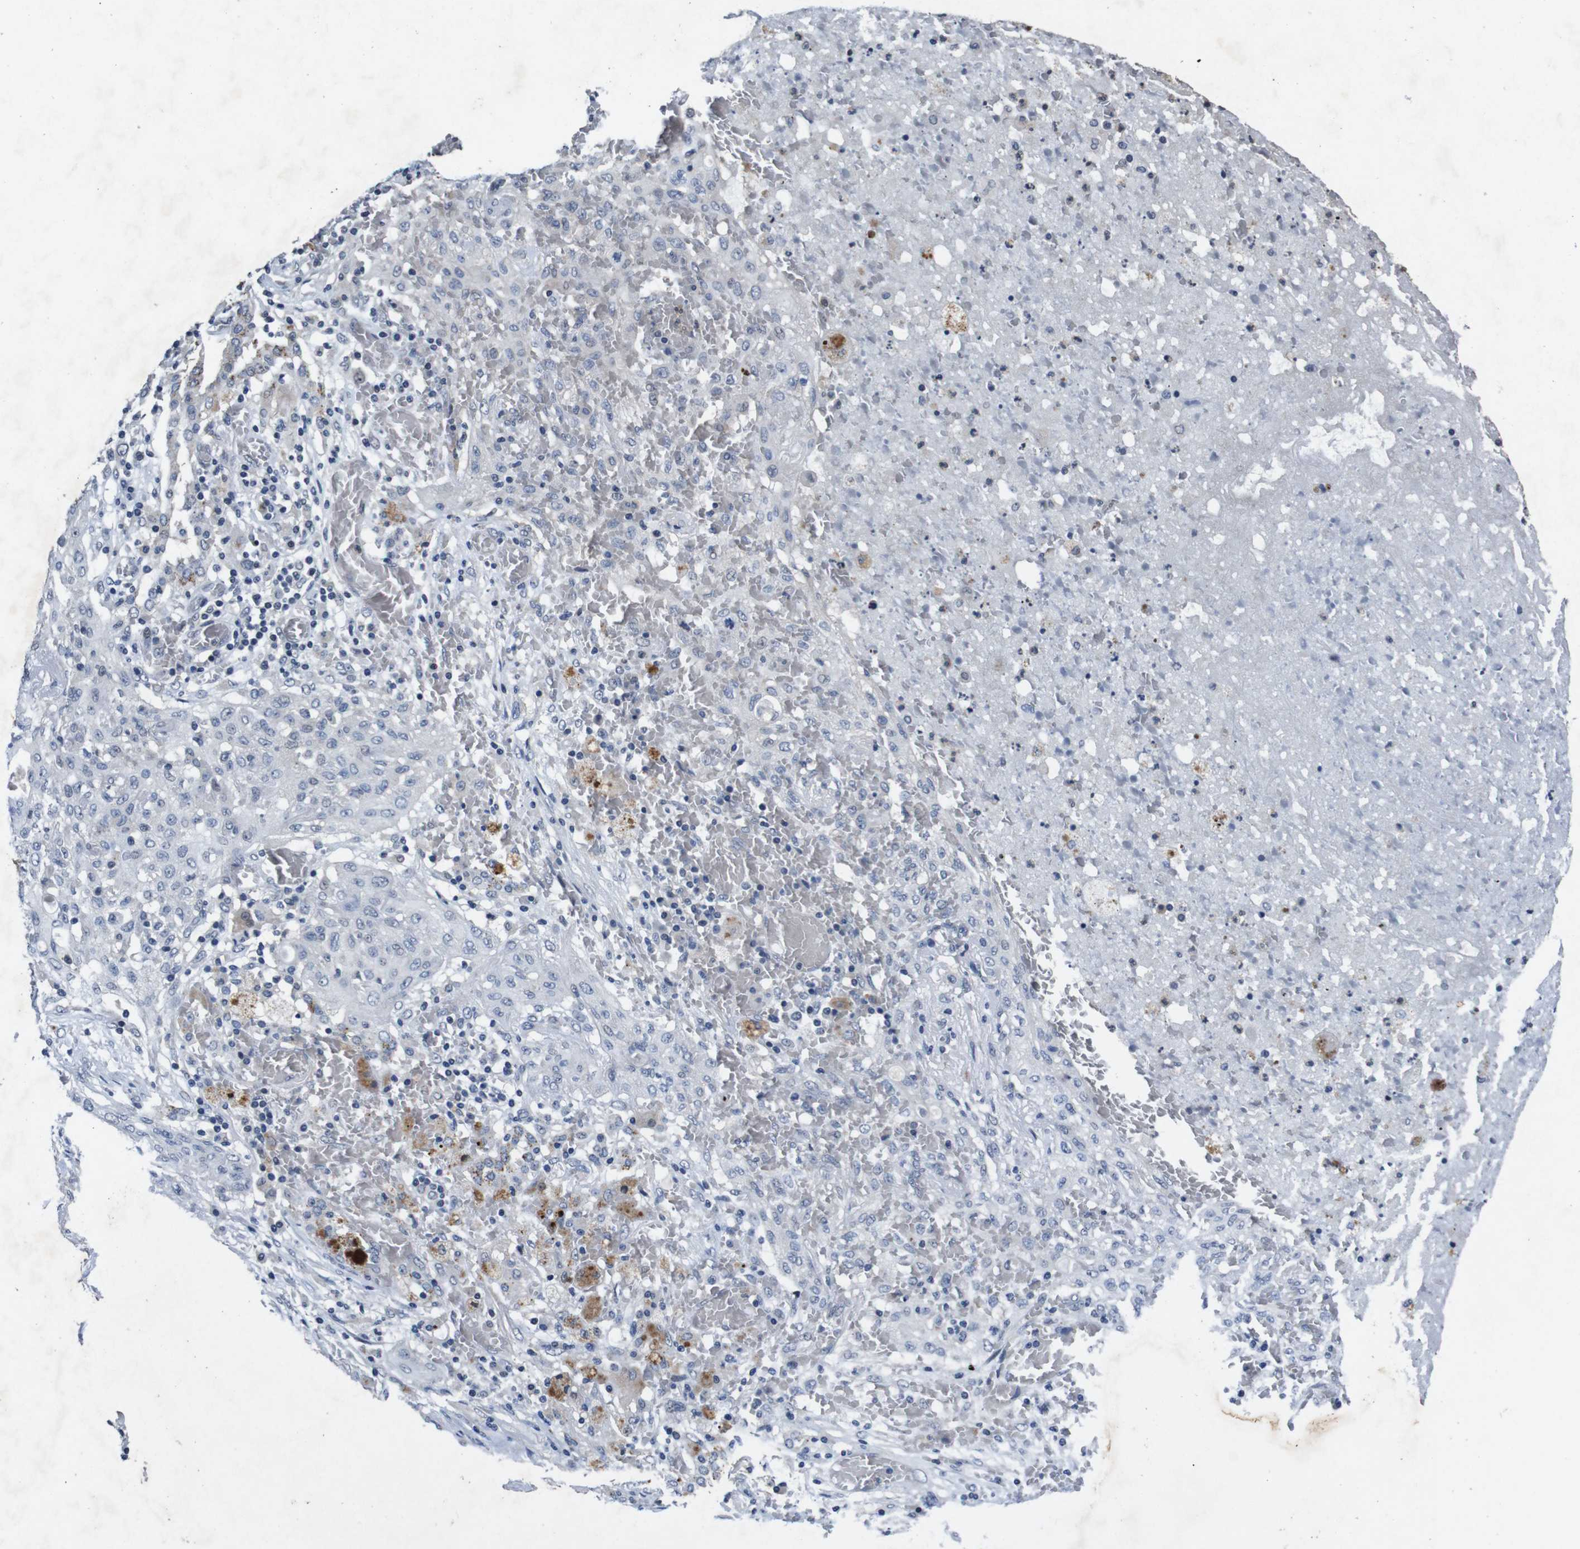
{"staining": {"intensity": "negative", "quantity": "none", "location": "none"}, "tissue": "lung cancer", "cell_type": "Tumor cells", "image_type": "cancer", "snomed": [{"axis": "morphology", "description": "Squamous cell carcinoma, NOS"}, {"axis": "topography", "description": "Lung"}], "caption": "The image exhibits no significant expression in tumor cells of lung squamous cell carcinoma.", "gene": "AKT3", "patient": {"sex": "female", "age": 47}}